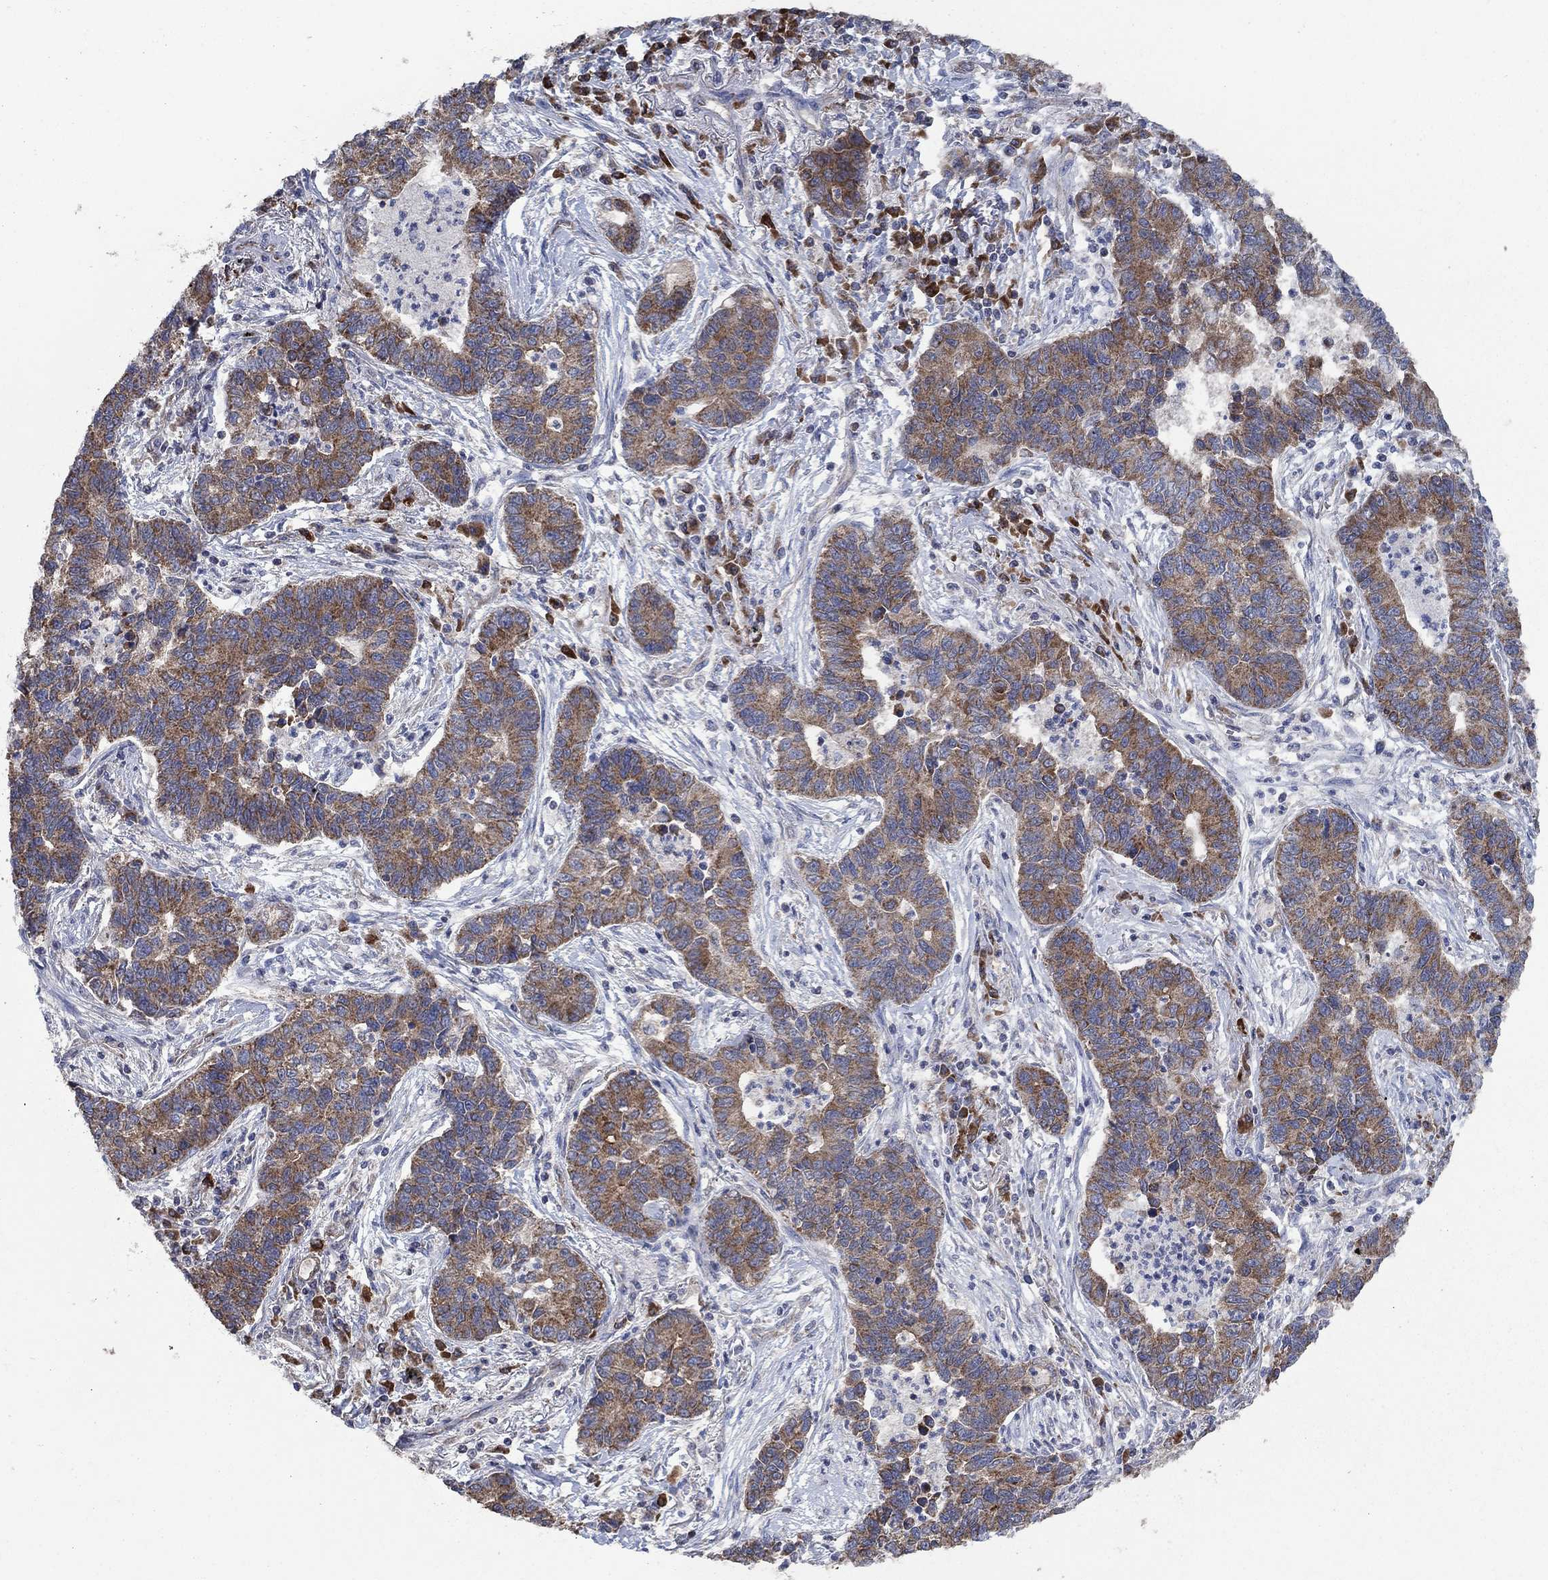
{"staining": {"intensity": "strong", "quantity": "25%-75%", "location": "cytoplasmic/membranous"}, "tissue": "lung cancer", "cell_type": "Tumor cells", "image_type": "cancer", "snomed": [{"axis": "morphology", "description": "Adenocarcinoma, NOS"}, {"axis": "topography", "description": "Lung"}], "caption": "Immunohistochemical staining of human adenocarcinoma (lung) shows high levels of strong cytoplasmic/membranous protein expression in about 25%-75% of tumor cells.", "gene": "HID1", "patient": {"sex": "female", "age": 57}}